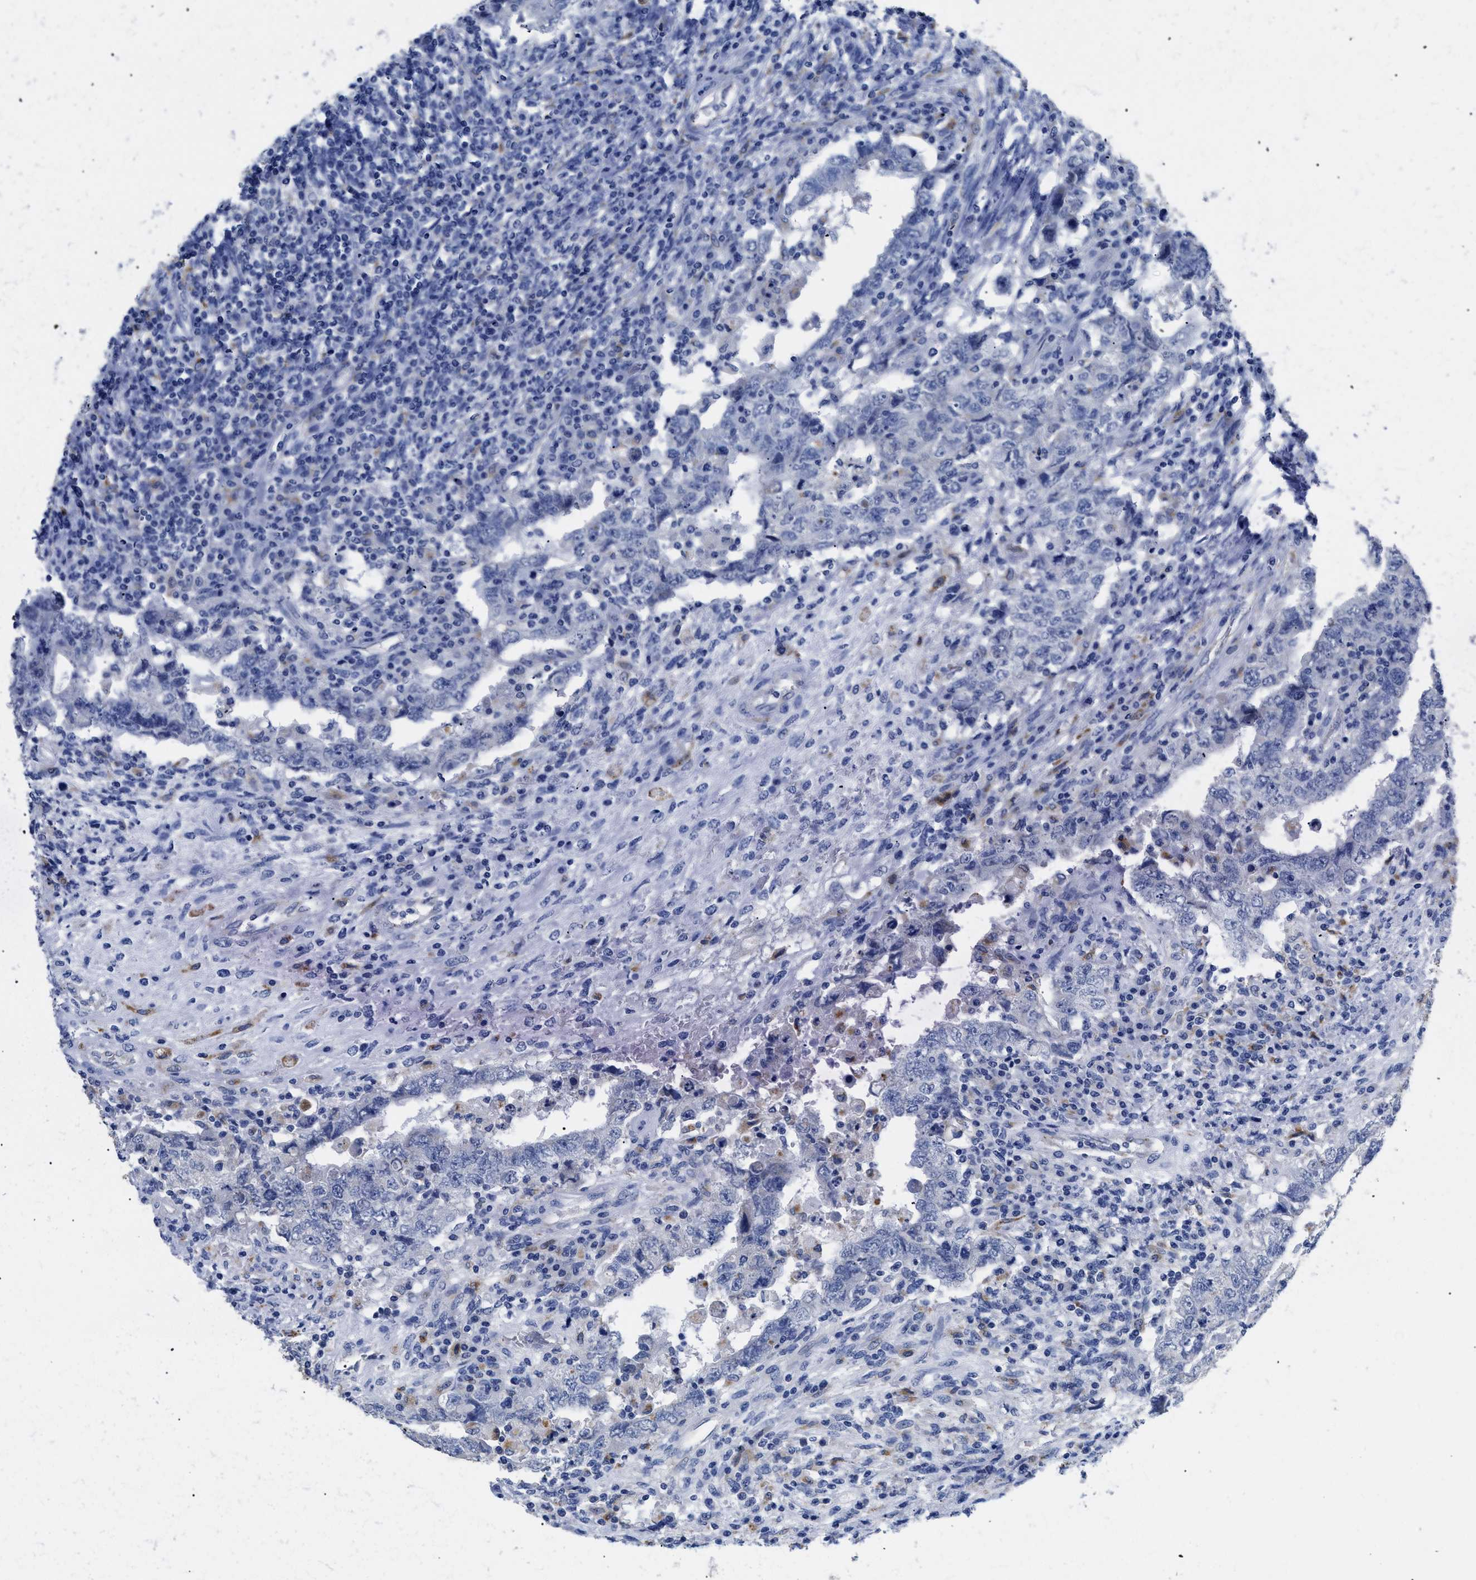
{"staining": {"intensity": "negative", "quantity": "none", "location": "none"}, "tissue": "testis cancer", "cell_type": "Tumor cells", "image_type": "cancer", "snomed": [{"axis": "morphology", "description": "Carcinoma, Embryonal, NOS"}, {"axis": "topography", "description": "Testis"}], "caption": "Protein analysis of testis cancer (embryonal carcinoma) displays no significant positivity in tumor cells. (DAB (3,3'-diaminobenzidine) immunohistochemistry with hematoxylin counter stain).", "gene": "APOBEC2", "patient": {"sex": "male", "age": 26}}